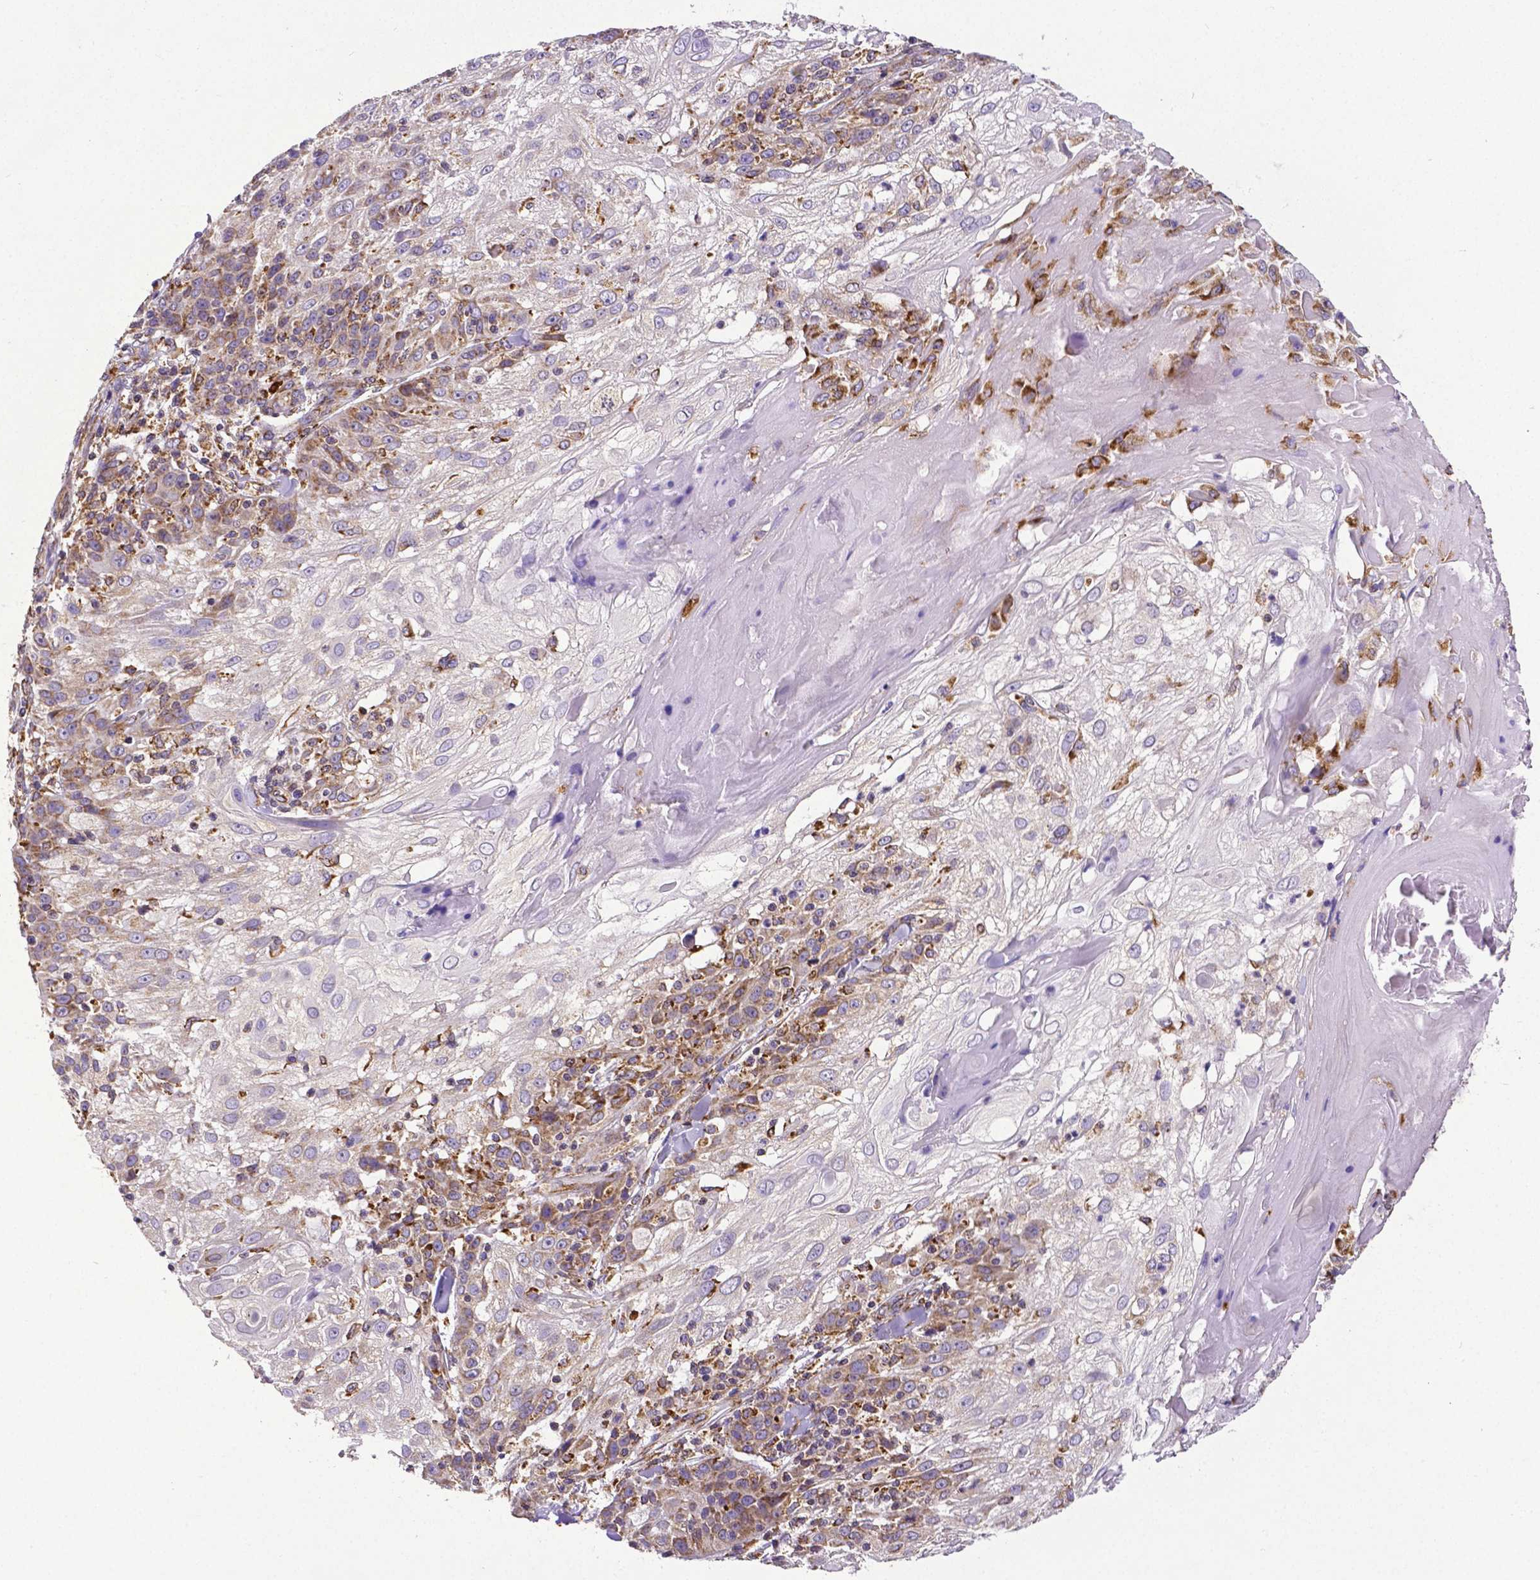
{"staining": {"intensity": "moderate", "quantity": "<25%", "location": "cytoplasmic/membranous"}, "tissue": "skin cancer", "cell_type": "Tumor cells", "image_type": "cancer", "snomed": [{"axis": "morphology", "description": "Normal tissue, NOS"}, {"axis": "morphology", "description": "Squamous cell carcinoma, NOS"}, {"axis": "topography", "description": "Skin"}], "caption": "High-power microscopy captured an immunohistochemistry (IHC) histopathology image of skin cancer, revealing moderate cytoplasmic/membranous staining in approximately <25% of tumor cells.", "gene": "MTDH", "patient": {"sex": "female", "age": 83}}